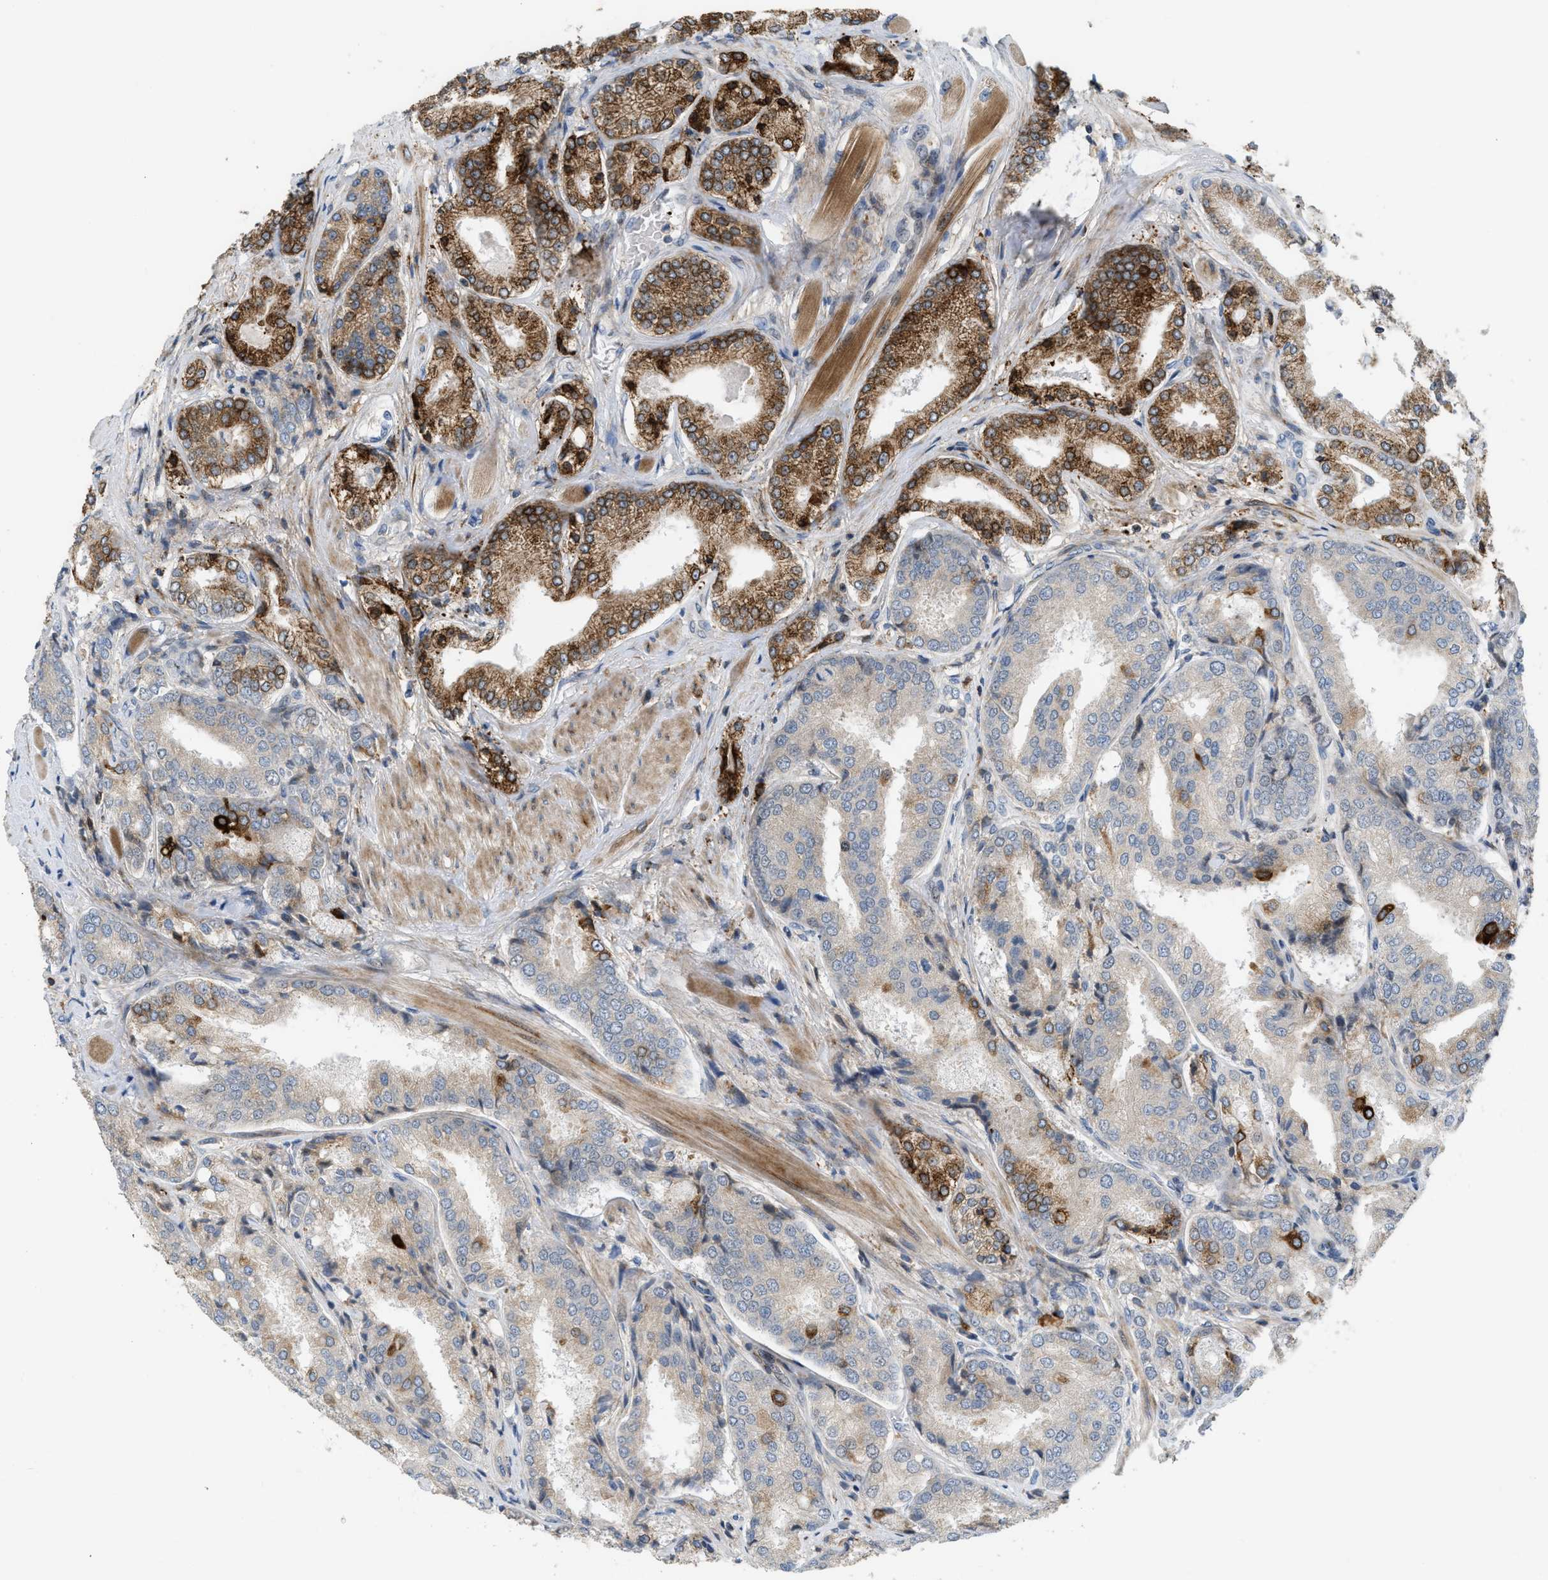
{"staining": {"intensity": "strong", "quantity": "<25%", "location": "cytoplasmic/membranous"}, "tissue": "prostate cancer", "cell_type": "Tumor cells", "image_type": "cancer", "snomed": [{"axis": "morphology", "description": "Adenocarcinoma, High grade"}, {"axis": "topography", "description": "Prostate"}], "caption": "Strong cytoplasmic/membranous protein staining is present in approximately <25% of tumor cells in prostate cancer.", "gene": "DIPK1A", "patient": {"sex": "male", "age": 50}}